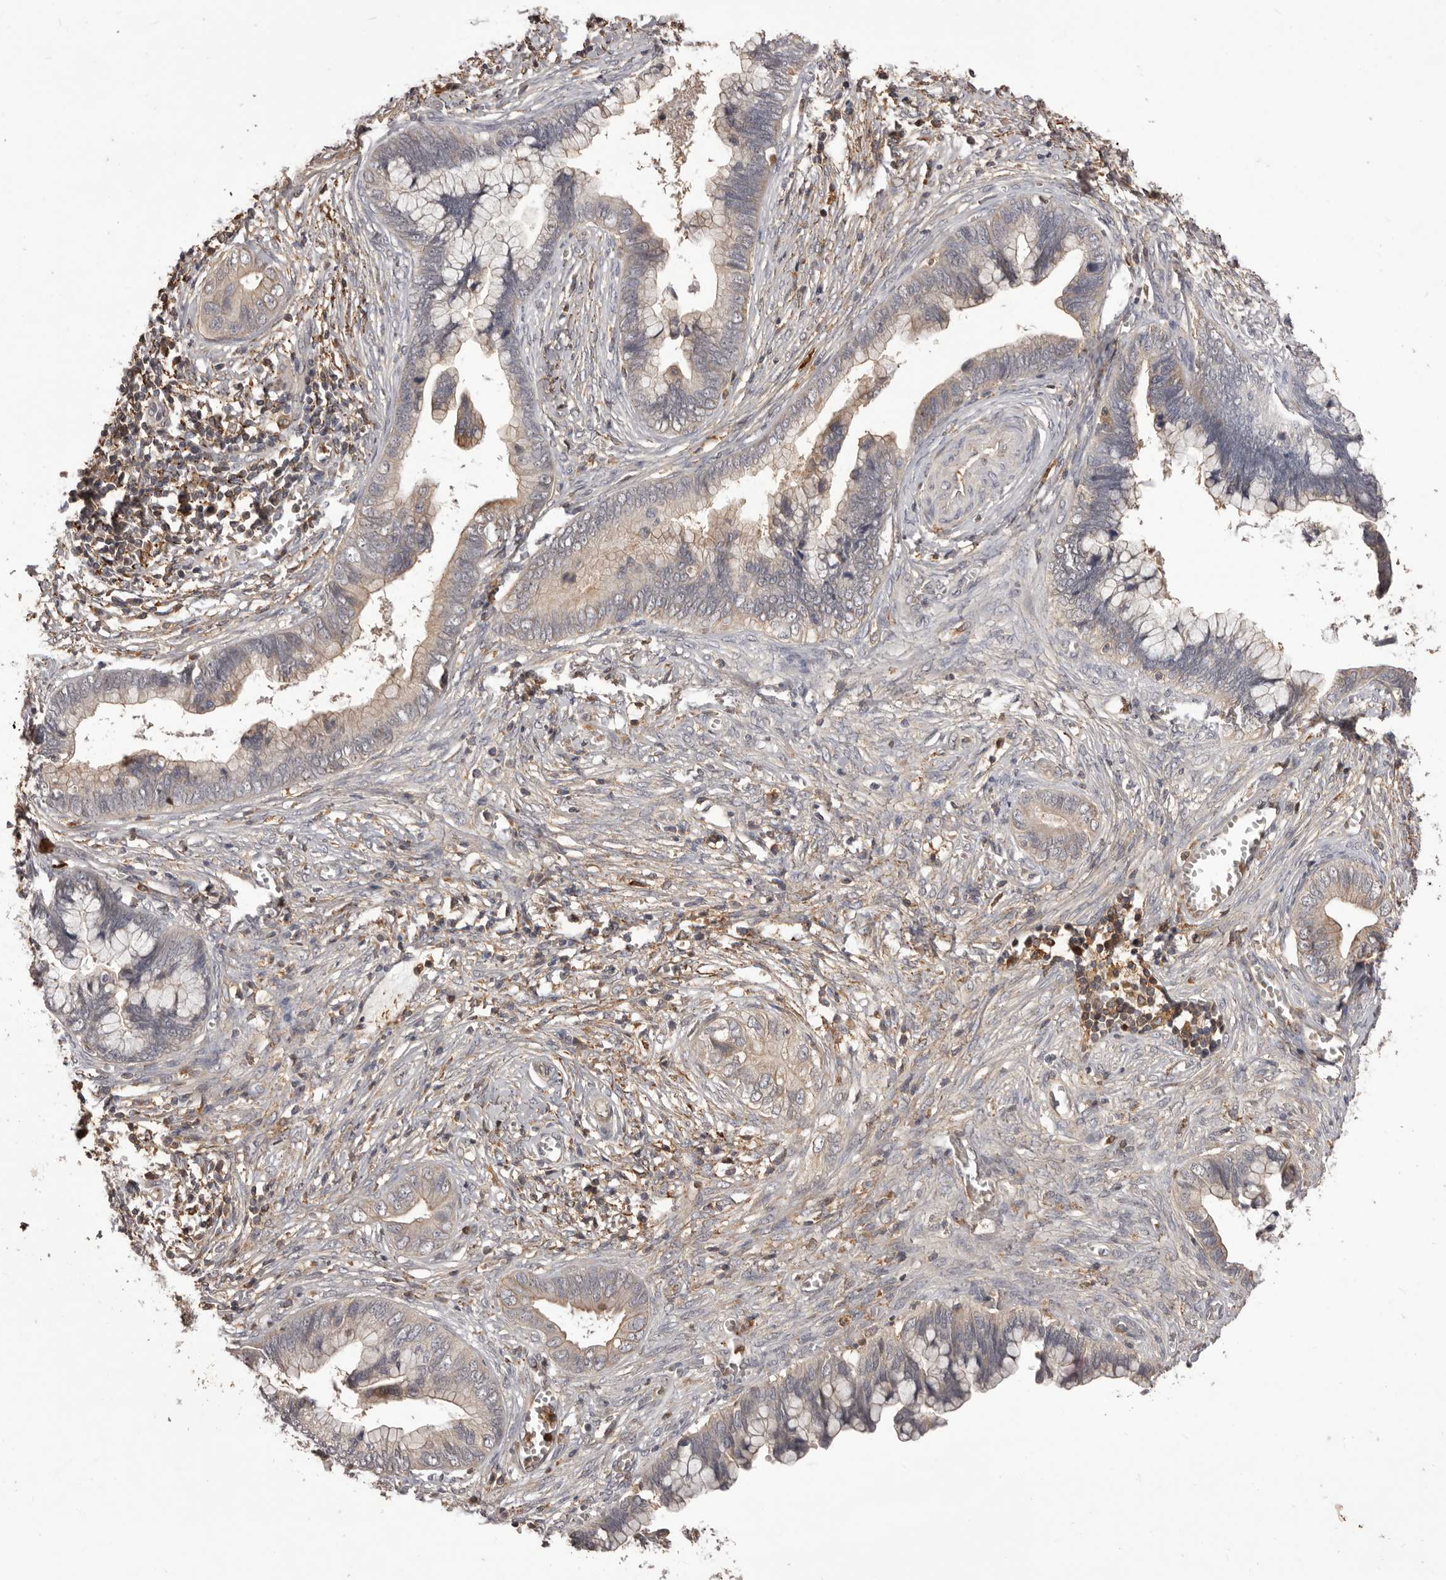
{"staining": {"intensity": "weak", "quantity": "25%-75%", "location": "cytoplasmic/membranous"}, "tissue": "cervical cancer", "cell_type": "Tumor cells", "image_type": "cancer", "snomed": [{"axis": "morphology", "description": "Adenocarcinoma, NOS"}, {"axis": "topography", "description": "Cervix"}], "caption": "DAB immunohistochemical staining of human cervical adenocarcinoma demonstrates weak cytoplasmic/membranous protein expression in about 25%-75% of tumor cells. The staining was performed using DAB (3,3'-diaminobenzidine) to visualize the protein expression in brown, while the nuclei were stained in blue with hematoxylin (Magnification: 20x).", "gene": "GLIPR2", "patient": {"sex": "female", "age": 44}}